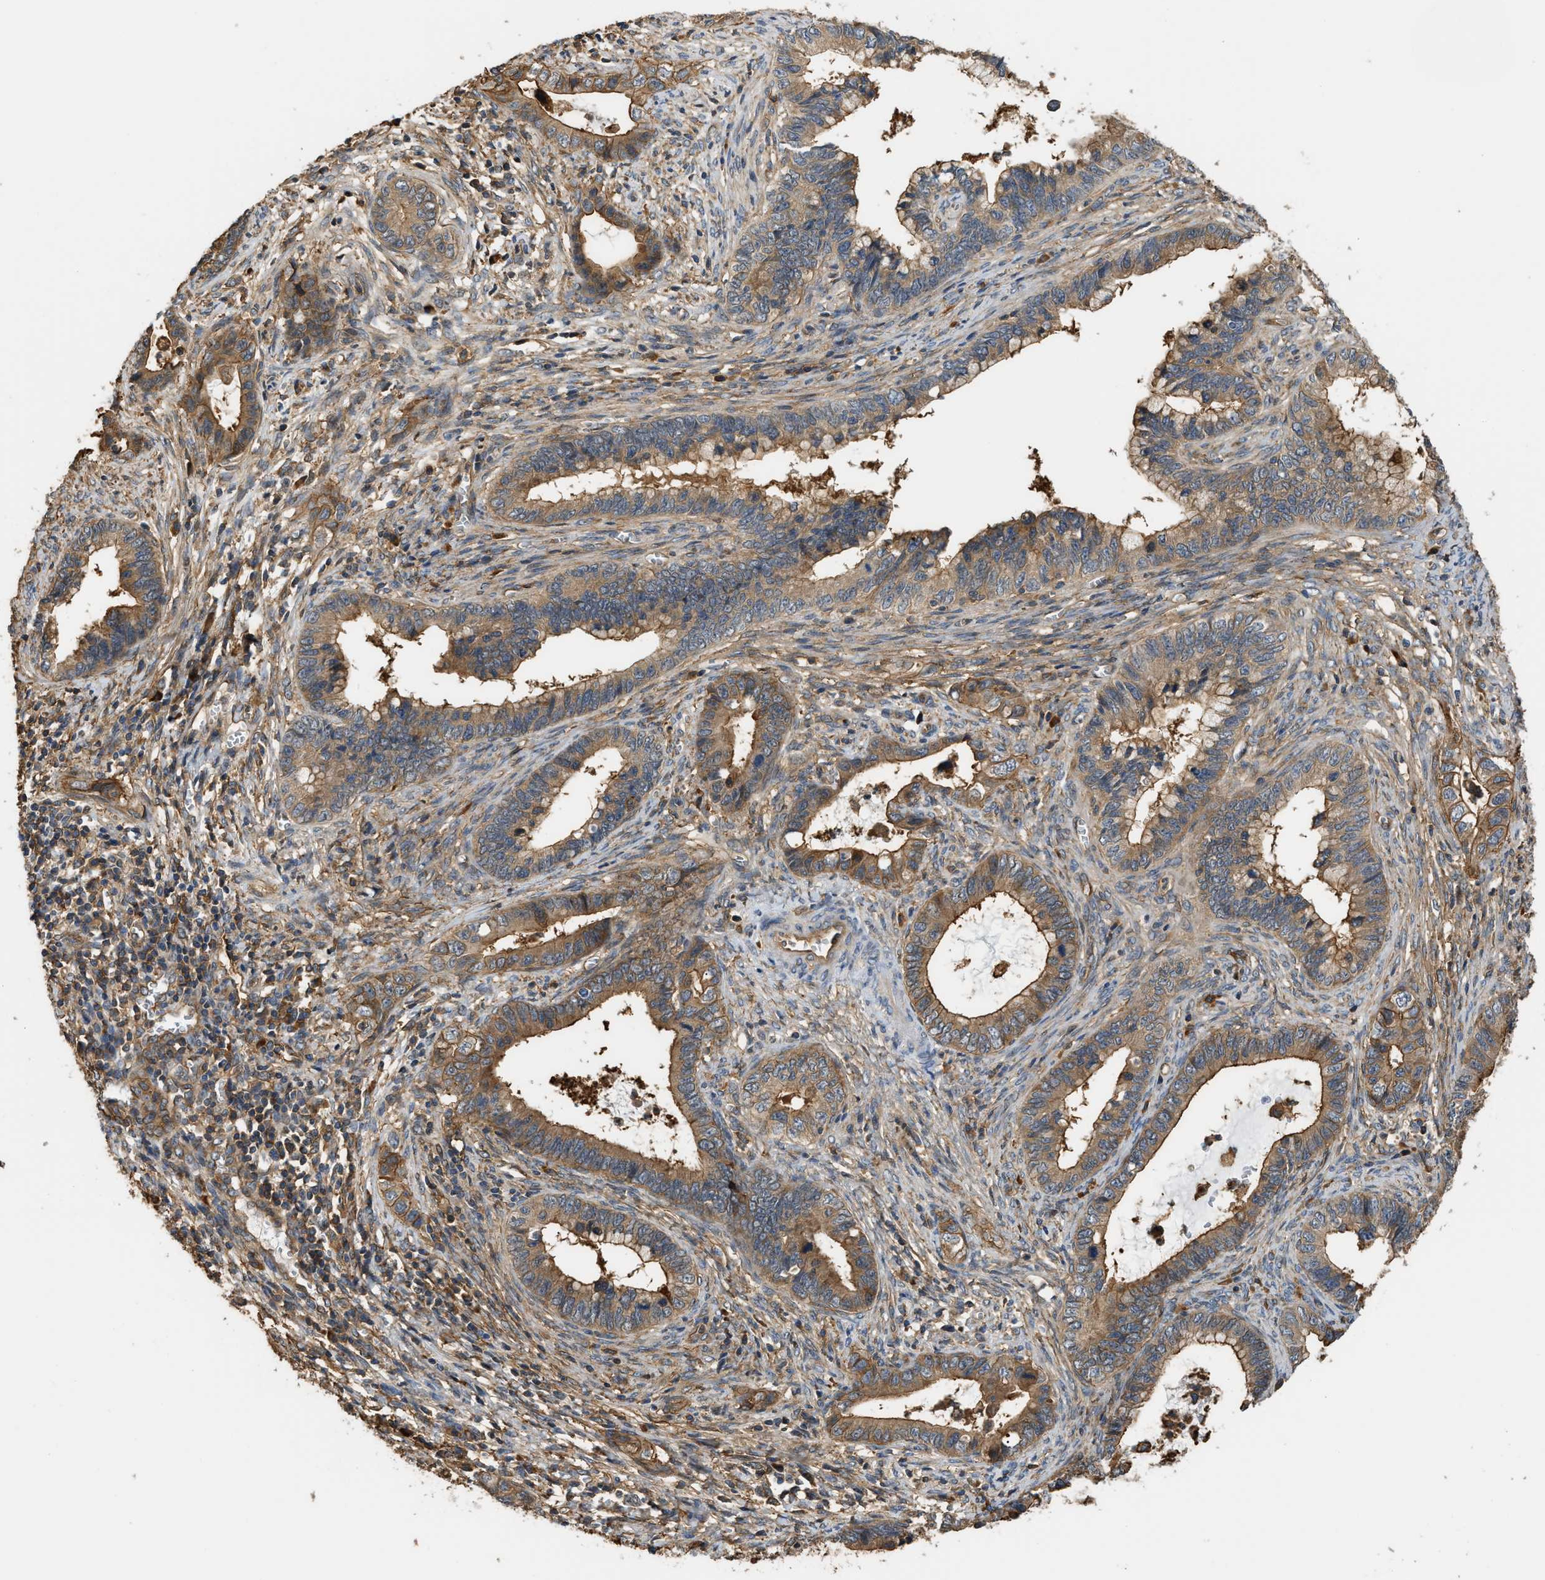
{"staining": {"intensity": "moderate", "quantity": ">75%", "location": "cytoplasmic/membranous"}, "tissue": "cervical cancer", "cell_type": "Tumor cells", "image_type": "cancer", "snomed": [{"axis": "morphology", "description": "Adenocarcinoma, NOS"}, {"axis": "topography", "description": "Cervix"}], "caption": "Tumor cells demonstrate moderate cytoplasmic/membranous expression in approximately >75% of cells in cervical cancer (adenocarcinoma).", "gene": "DDHD2", "patient": {"sex": "female", "age": 44}}